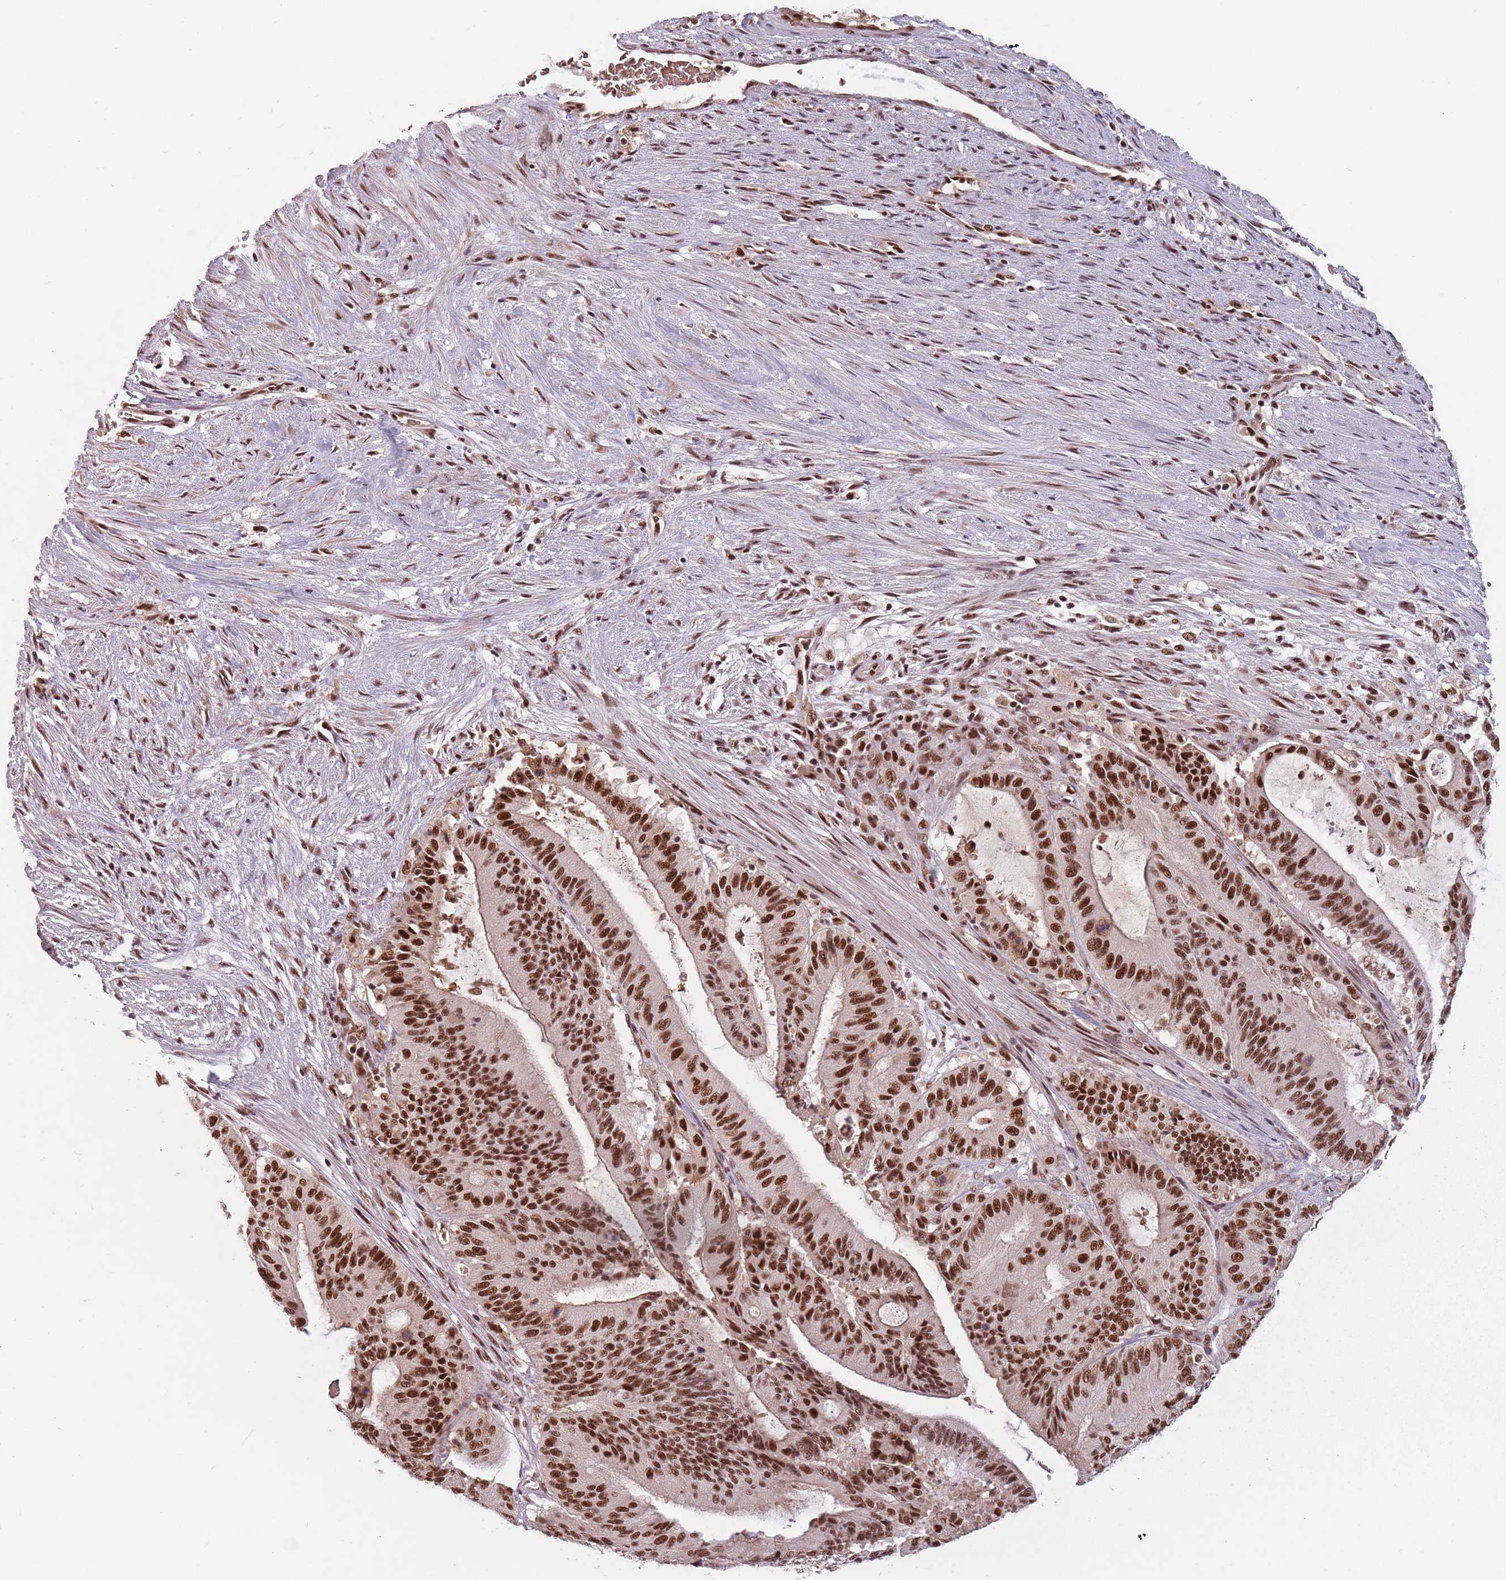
{"staining": {"intensity": "strong", "quantity": ">75%", "location": "nuclear"}, "tissue": "liver cancer", "cell_type": "Tumor cells", "image_type": "cancer", "snomed": [{"axis": "morphology", "description": "Normal tissue, NOS"}, {"axis": "morphology", "description": "Cholangiocarcinoma"}, {"axis": "topography", "description": "Liver"}, {"axis": "topography", "description": "Peripheral nerve tissue"}], "caption": "Cholangiocarcinoma (liver) stained for a protein (brown) reveals strong nuclear positive expression in about >75% of tumor cells.", "gene": "NCBP1", "patient": {"sex": "female", "age": 73}}